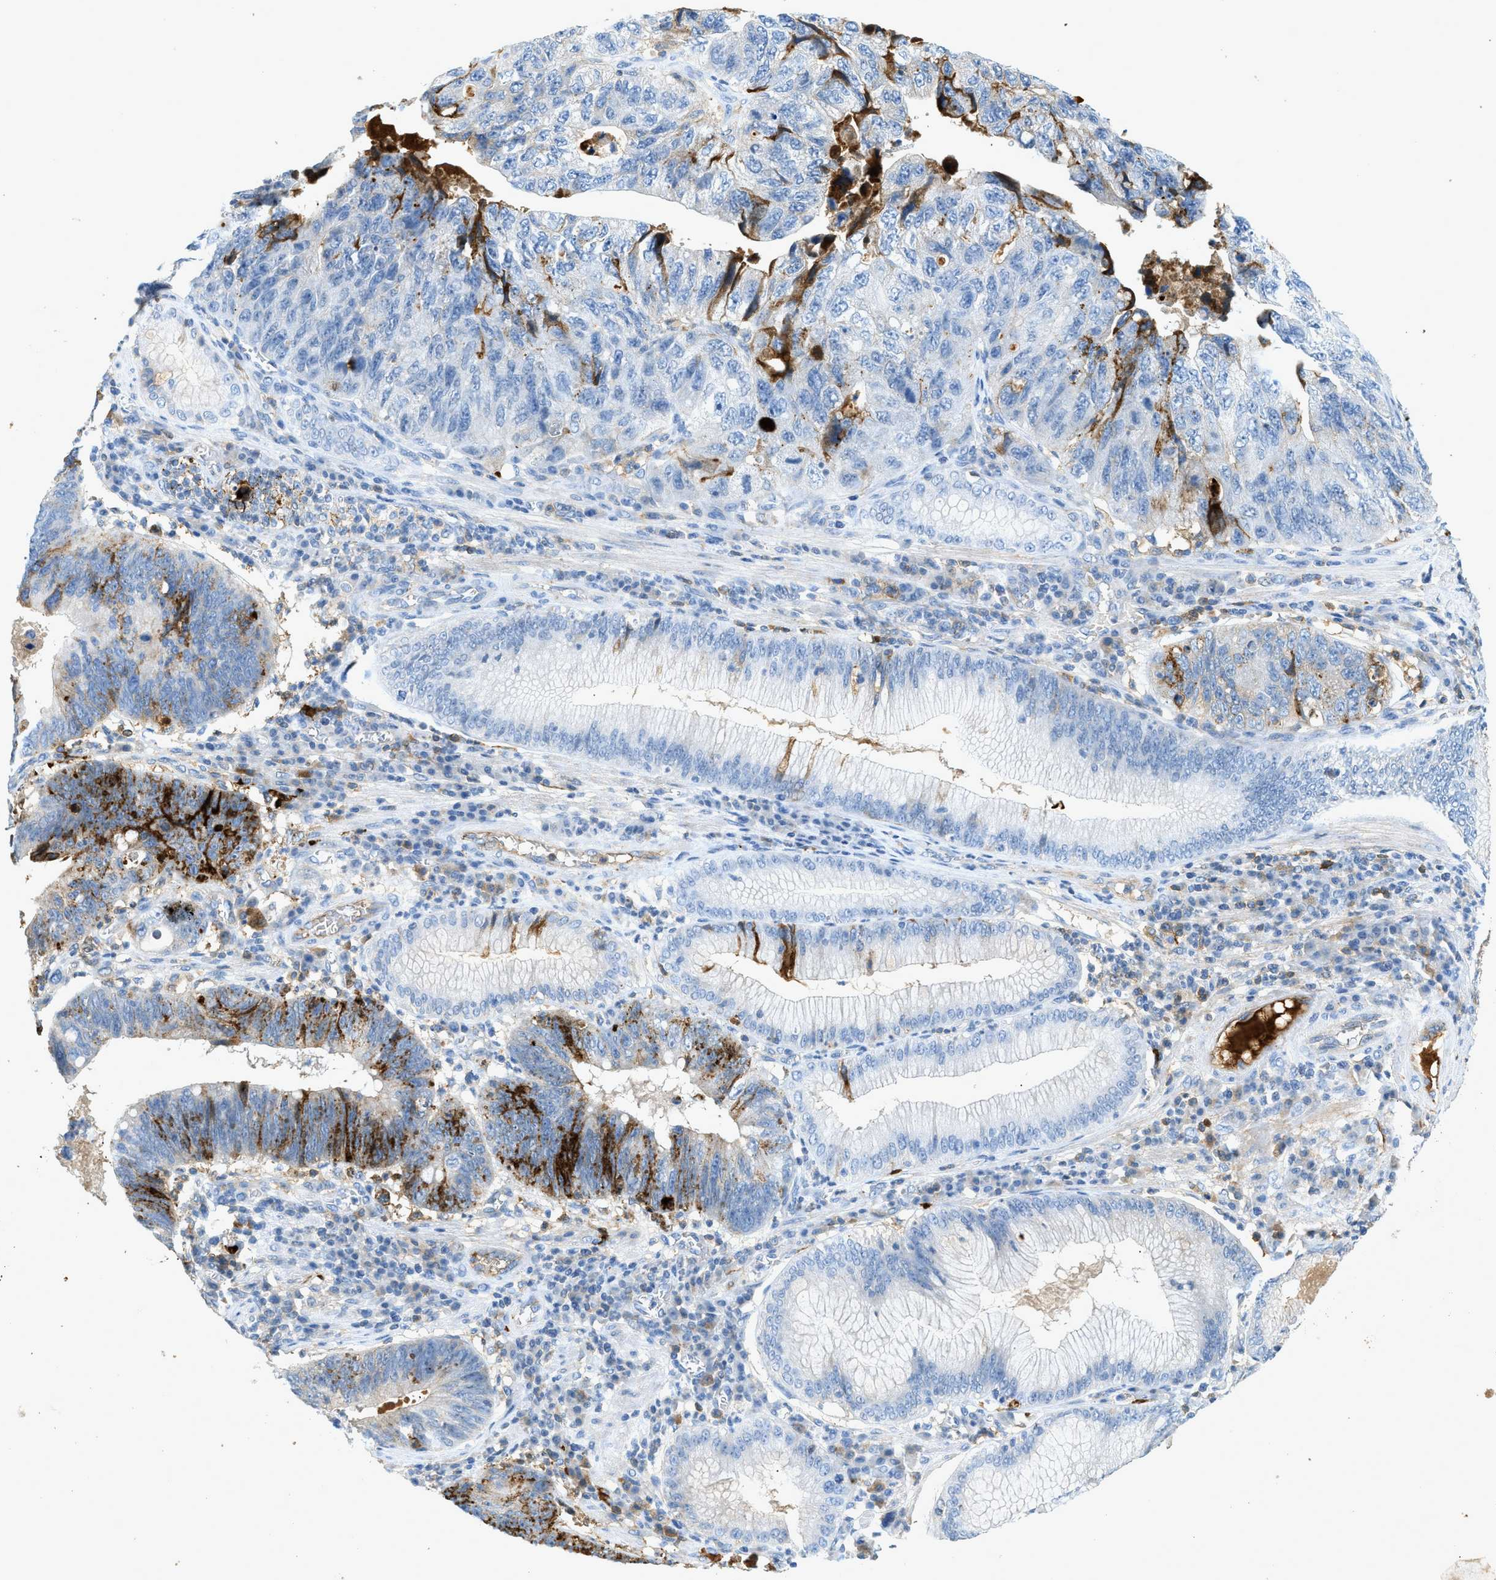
{"staining": {"intensity": "strong", "quantity": "<25%", "location": "cytoplasmic/membranous"}, "tissue": "stomach cancer", "cell_type": "Tumor cells", "image_type": "cancer", "snomed": [{"axis": "morphology", "description": "Adenocarcinoma, NOS"}, {"axis": "topography", "description": "Stomach"}], "caption": "Adenocarcinoma (stomach) tissue reveals strong cytoplasmic/membranous expression in about <25% of tumor cells, visualized by immunohistochemistry. Using DAB (brown) and hematoxylin (blue) stains, captured at high magnification using brightfield microscopy.", "gene": "F2", "patient": {"sex": "male", "age": 59}}